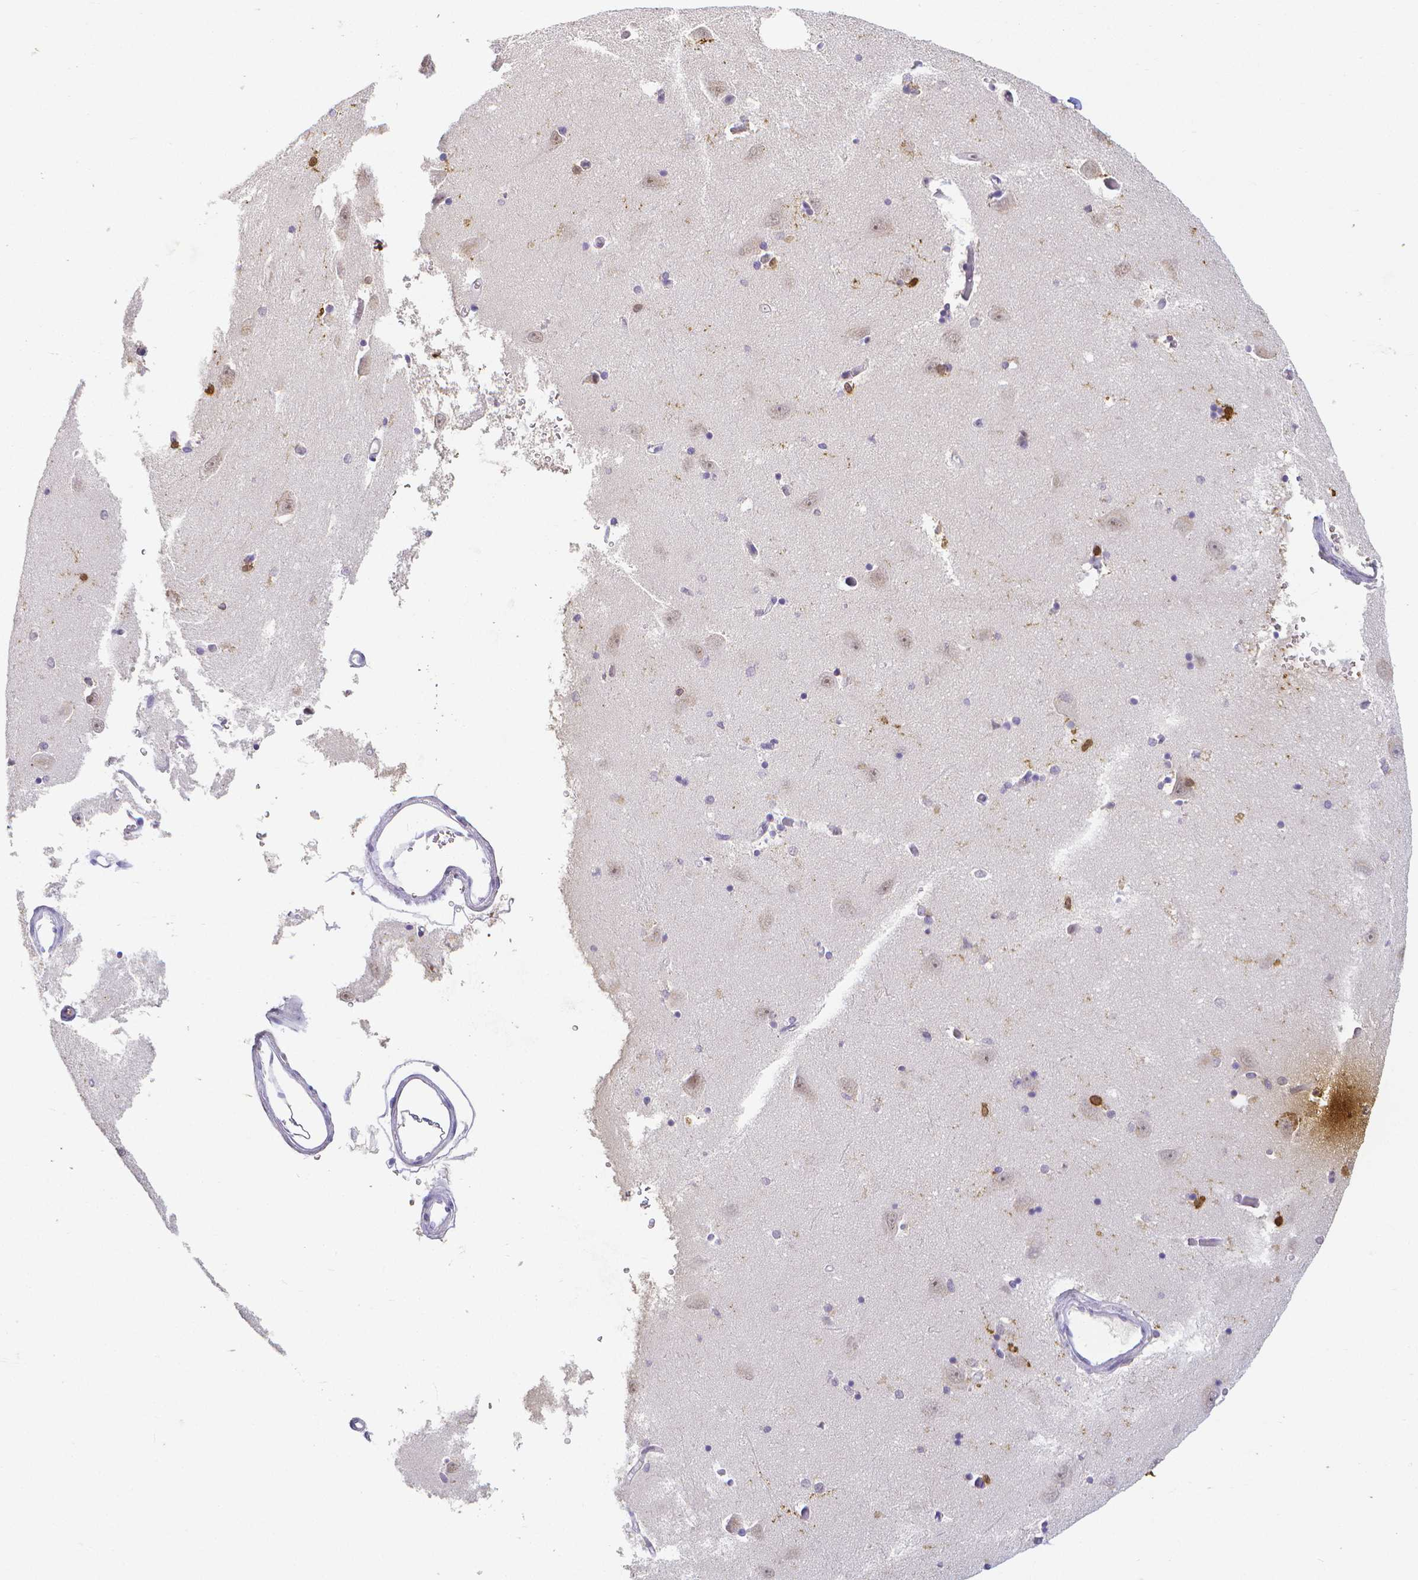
{"staining": {"intensity": "strong", "quantity": "<25%", "location": "cytoplasmic/membranous,nuclear"}, "tissue": "caudate", "cell_type": "Glial cells", "image_type": "normal", "snomed": [{"axis": "morphology", "description": "Normal tissue, NOS"}, {"axis": "topography", "description": "Lateral ventricle wall"}, {"axis": "topography", "description": "Hippocampus"}], "caption": "Human caudate stained for a protein (brown) reveals strong cytoplasmic/membranous,nuclear positive expression in approximately <25% of glial cells.", "gene": "COTL1", "patient": {"sex": "female", "age": 63}}